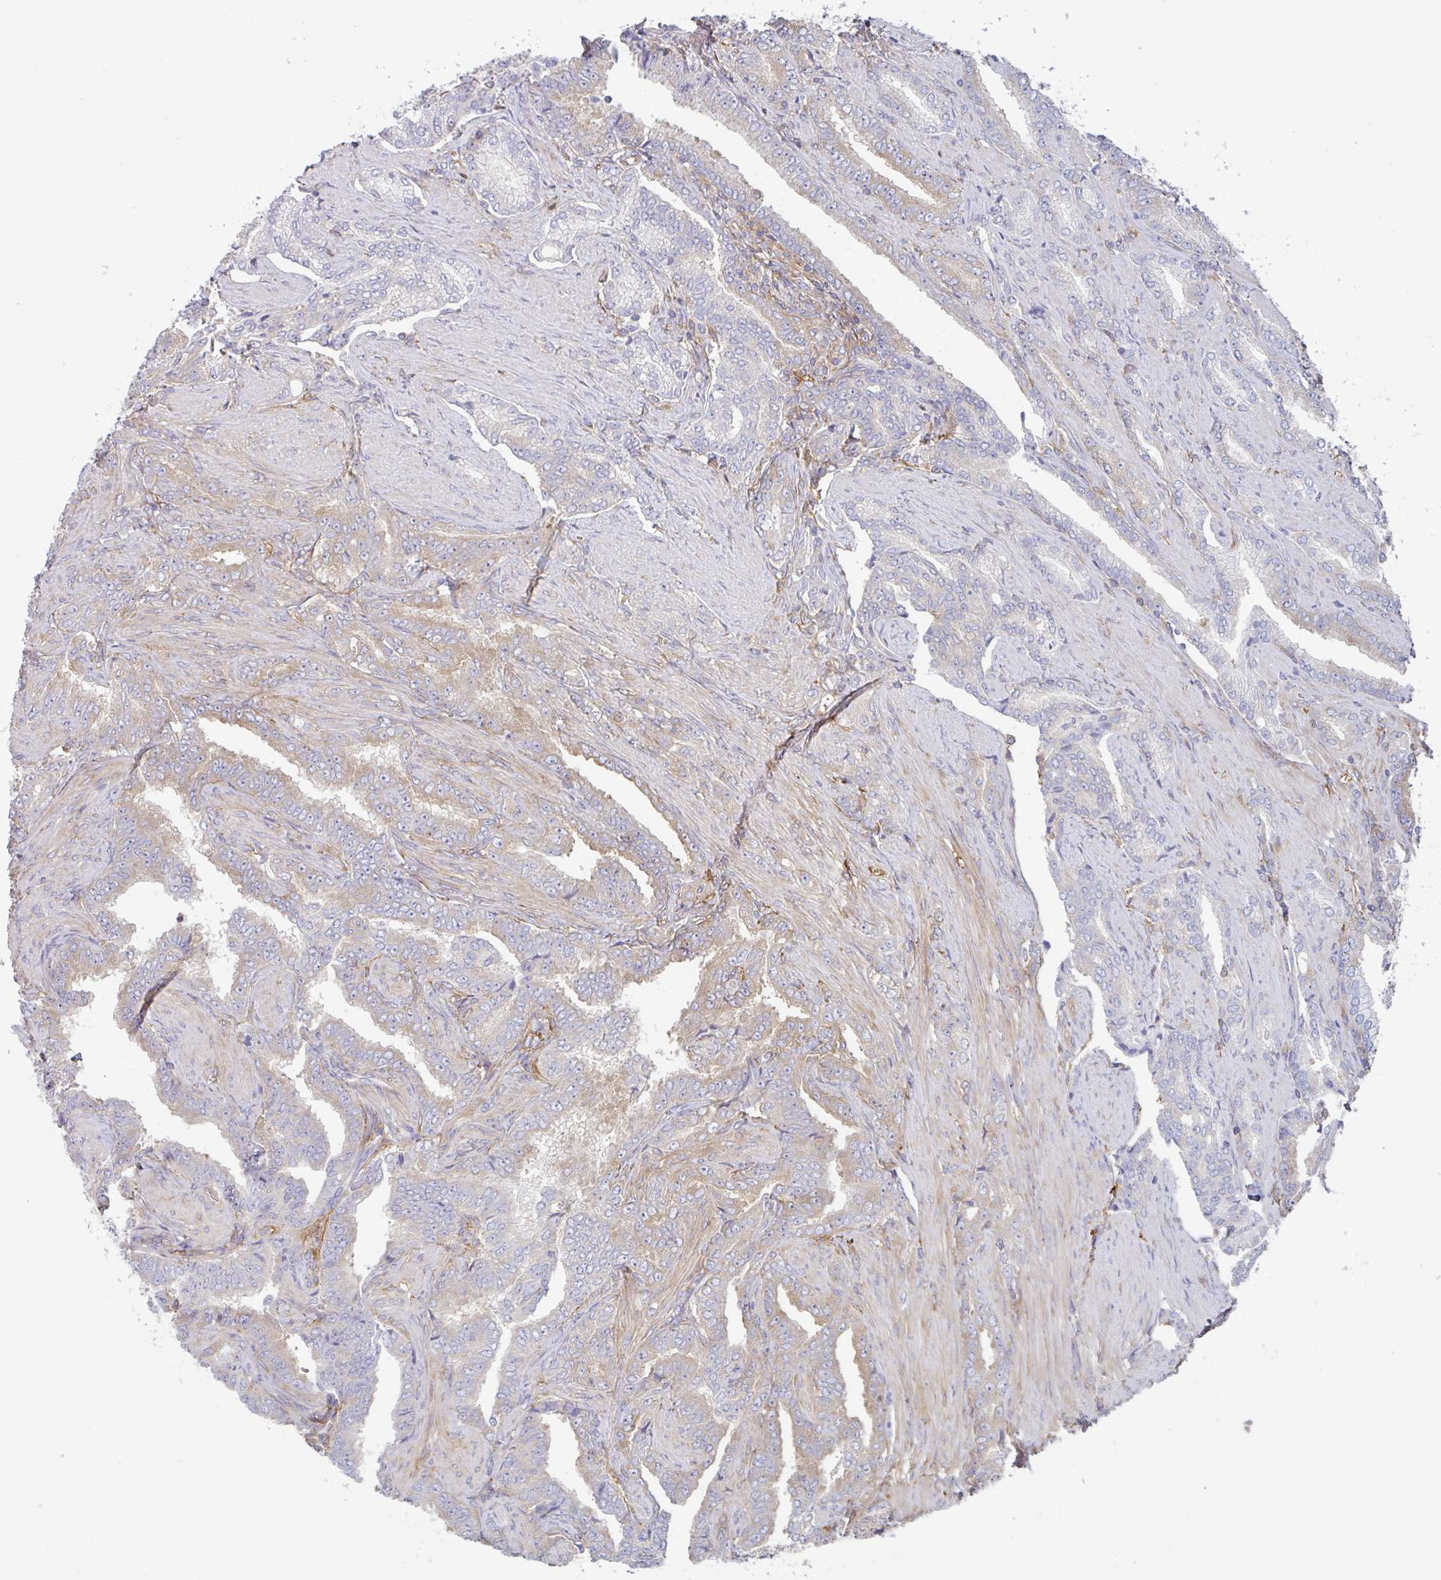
{"staining": {"intensity": "weak", "quantity": "25%-75%", "location": "cytoplasmic/membranous"}, "tissue": "prostate cancer", "cell_type": "Tumor cells", "image_type": "cancer", "snomed": [{"axis": "morphology", "description": "Adenocarcinoma, High grade"}, {"axis": "topography", "description": "Prostate"}], "caption": "Immunohistochemistry of human prostate high-grade adenocarcinoma exhibits low levels of weak cytoplasmic/membranous expression in approximately 25%-75% of tumor cells.", "gene": "AMPD2", "patient": {"sex": "male", "age": 72}}